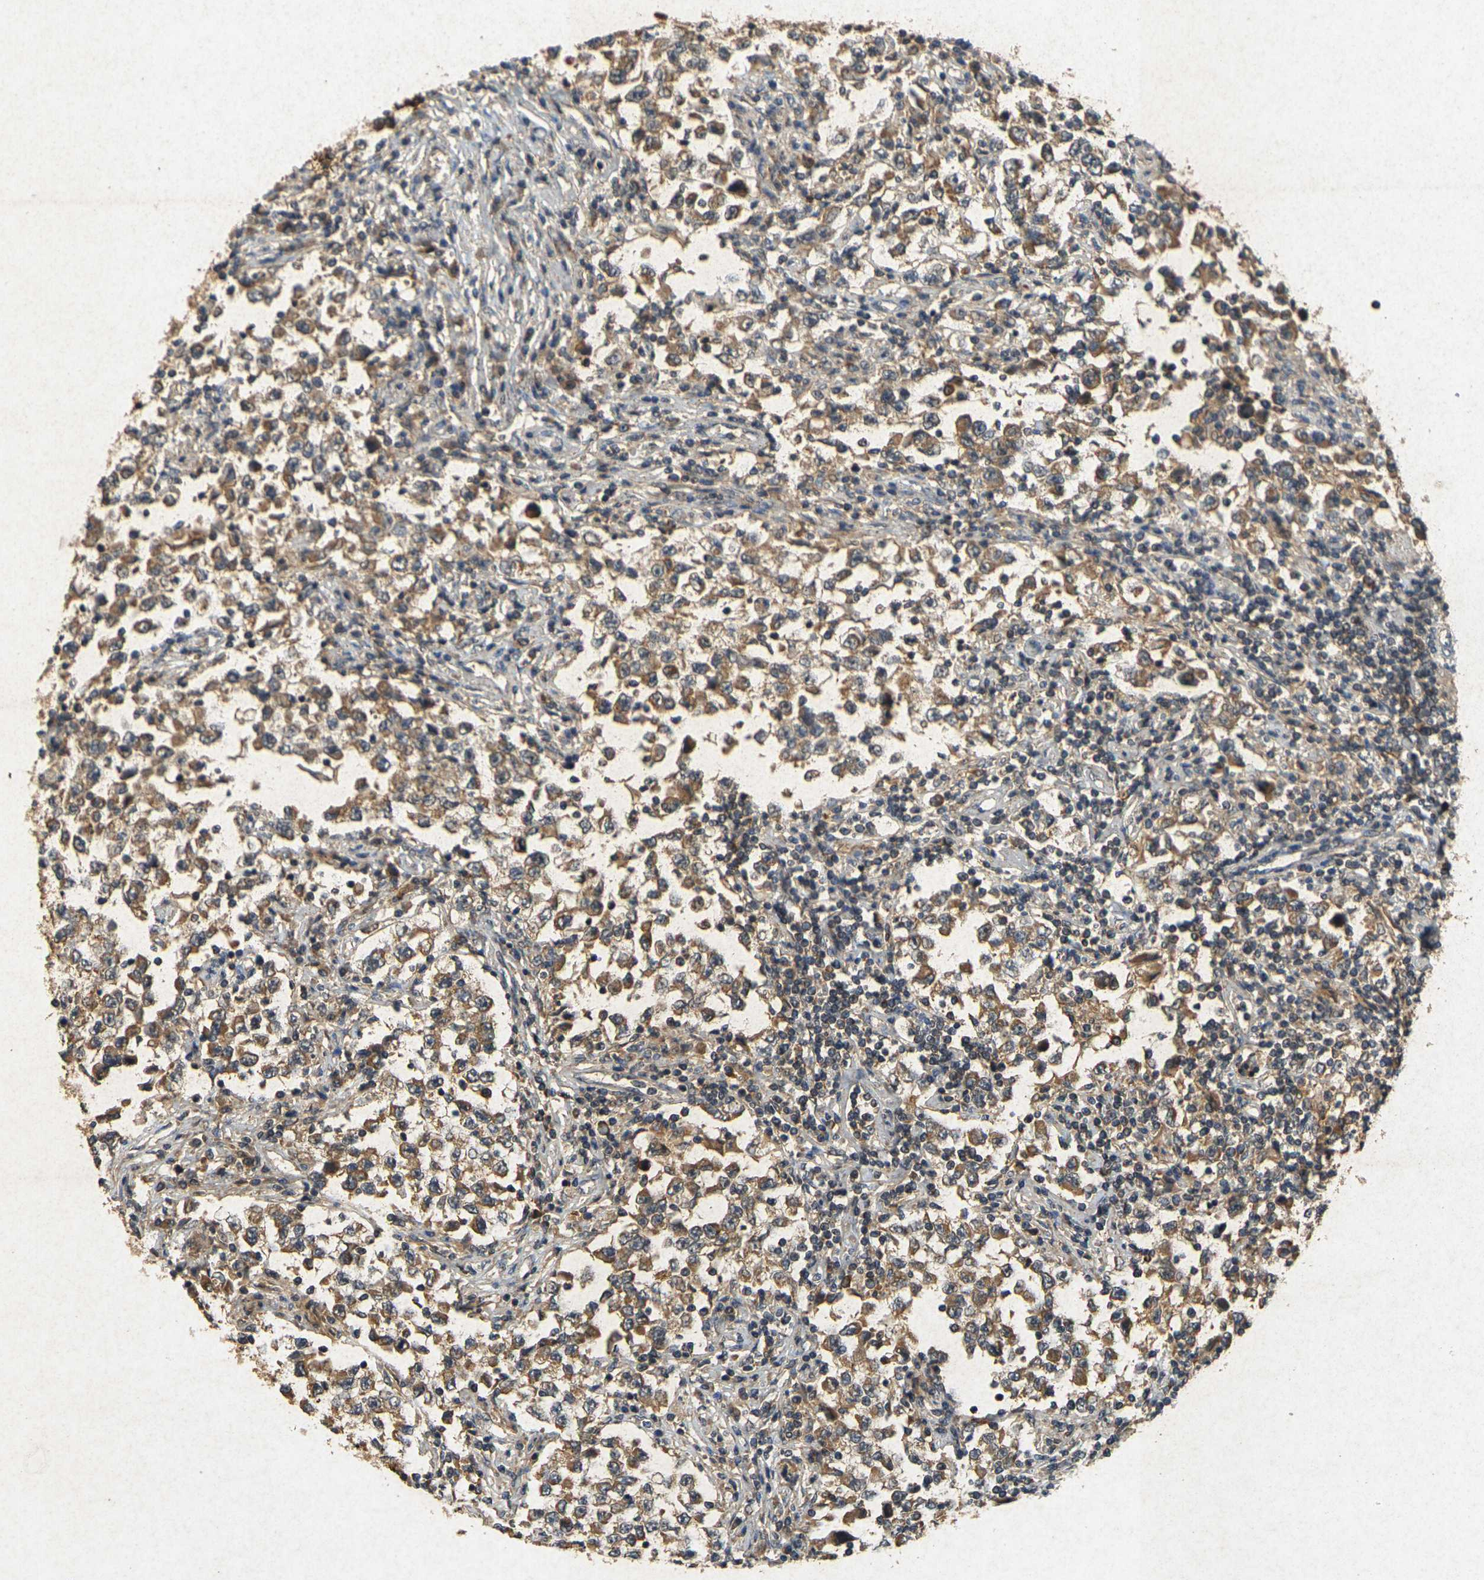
{"staining": {"intensity": "moderate", "quantity": ">75%", "location": "cytoplasmic/membranous"}, "tissue": "testis cancer", "cell_type": "Tumor cells", "image_type": "cancer", "snomed": [{"axis": "morphology", "description": "Carcinoma, Embryonal, NOS"}, {"axis": "topography", "description": "Testis"}], "caption": "Immunohistochemical staining of human testis cancer (embryonal carcinoma) exhibits medium levels of moderate cytoplasmic/membranous protein expression in about >75% of tumor cells. (Stains: DAB in brown, nuclei in blue, Microscopy: brightfield microscopy at high magnification).", "gene": "ERN1", "patient": {"sex": "male", "age": 21}}